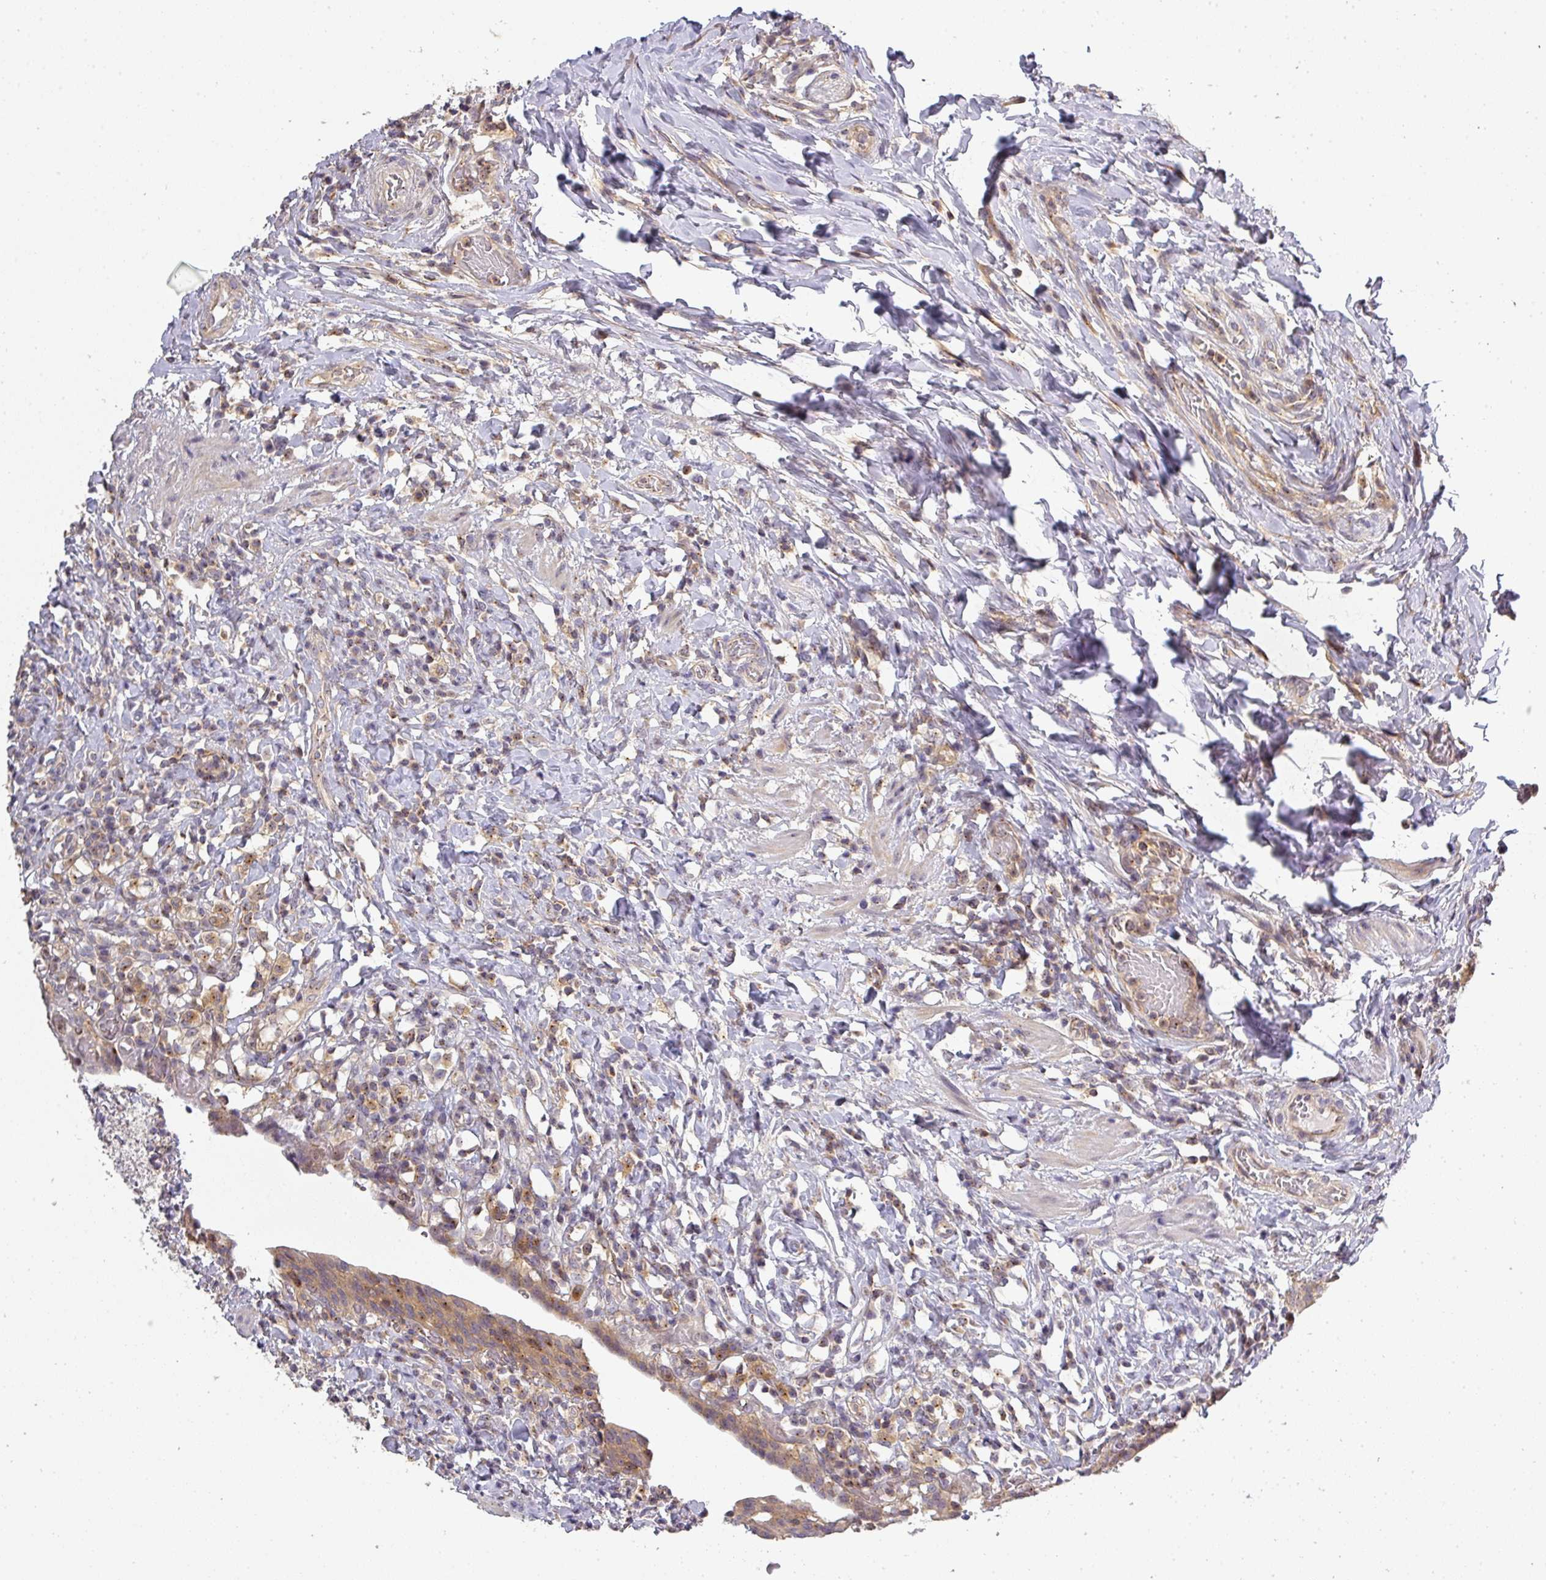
{"staining": {"intensity": "moderate", "quantity": ">75%", "location": "cytoplasmic/membranous"}, "tissue": "urinary bladder", "cell_type": "Urothelial cells", "image_type": "normal", "snomed": [{"axis": "morphology", "description": "Normal tissue, NOS"}, {"axis": "morphology", "description": "Inflammation, NOS"}, {"axis": "topography", "description": "Urinary bladder"}], "caption": "Urothelial cells reveal moderate cytoplasmic/membranous expression in approximately >75% of cells in unremarkable urinary bladder. The staining is performed using DAB brown chromogen to label protein expression. The nuclei are counter-stained blue using hematoxylin.", "gene": "NIN", "patient": {"sex": "male", "age": 64}}